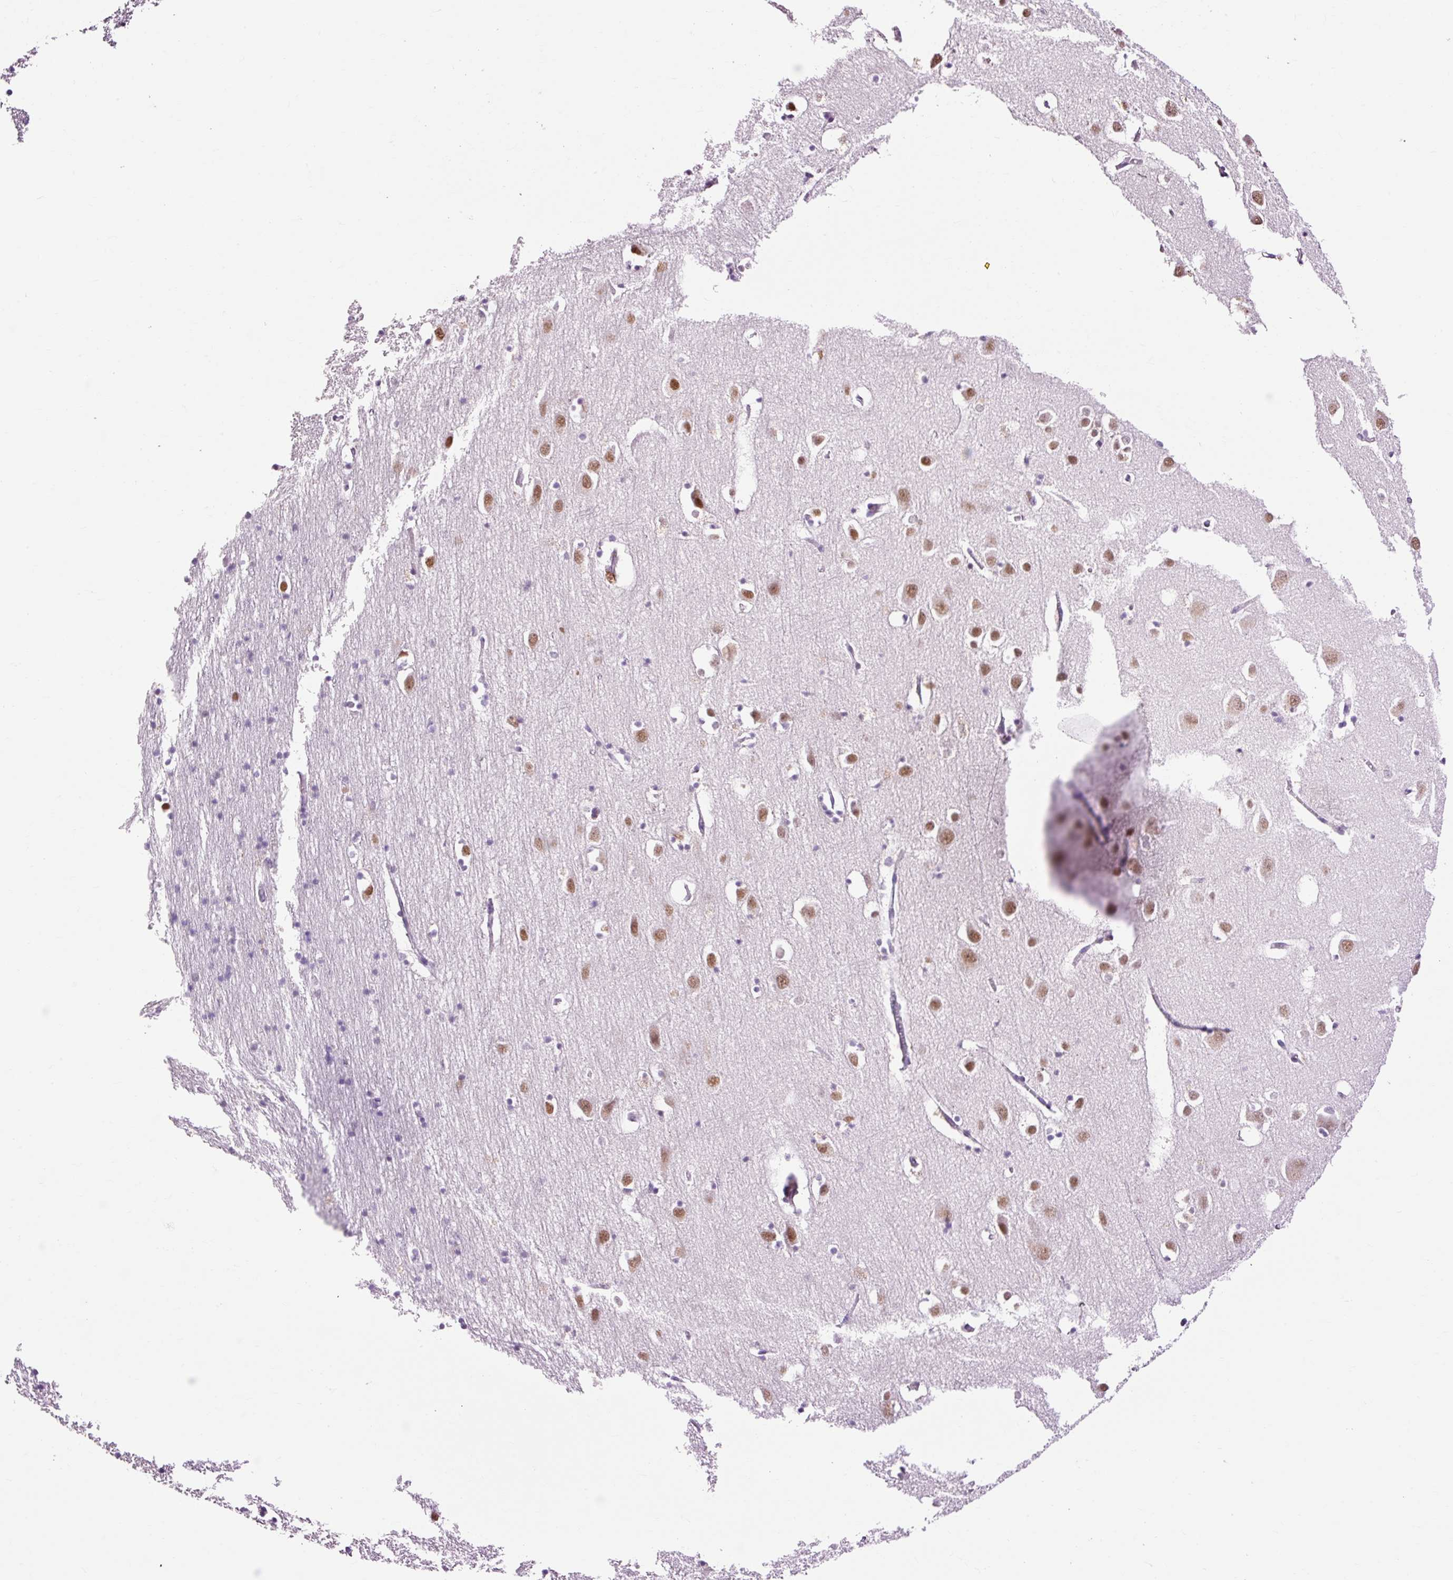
{"staining": {"intensity": "negative", "quantity": "none", "location": "none"}, "tissue": "cerebral cortex", "cell_type": "Endothelial cells", "image_type": "normal", "snomed": [{"axis": "morphology", "description": "Normal tissue, NOS"}, {"axis": "topography", "description": "Cerebral cortex"}], "caption": "Immunohistochemistry (IHC) histopathology image of benign cerebral cortex: cerebral cortex stained with DAB (3,3'-diaminobenzidine) reveals no significant protein staining in endothelial cells.", "gene": "LY86", "patient": {"sex": "male", "age": 70}}